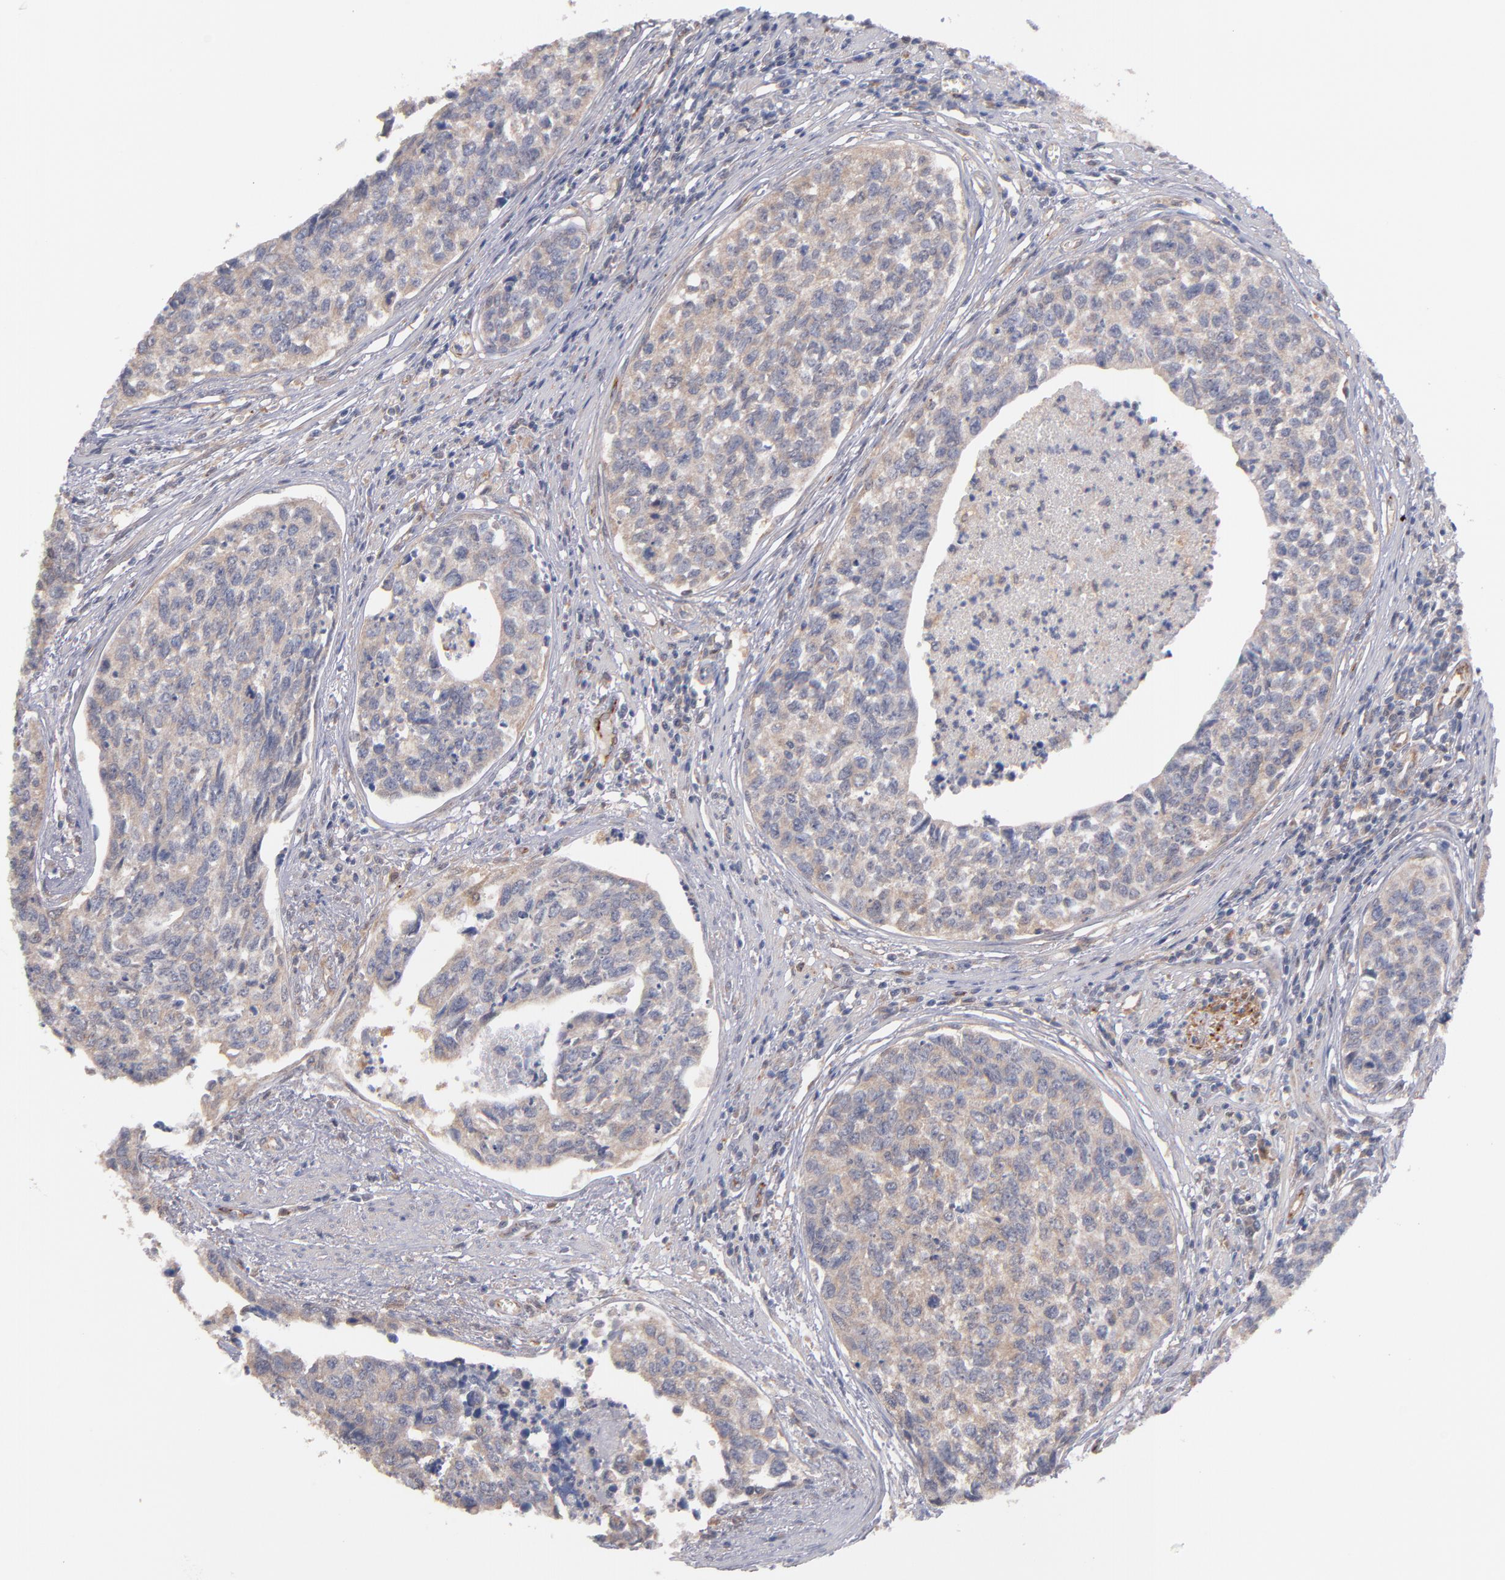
{"staining": {"intensity": "moderate", "quantity": ">75%", "location": "cytoplasmic/membranous"}, "tissue": "urothelial cancer", "cell_type": "Tumor cells", "image_type": "cancer", "snomed": [{"axis": "morphology", "description": "Urothelial carcinoma, High grade"}, {"axis": "topography", "description": "Urinary bladder"}], "caption": "Immunohistochemistry (IHC) micrograph of neoplastic tissue: human urothelial carcinoma (high-grade) stained using immunohistochemistry reveals medium levels of moderate protein expression localized specifically in the cytoplasmic/membranous of tumor cells, appearing as a cytoplasmic/membranous brown color.", "gene": "GMFG", "patient": {"sex": "male", "age": 81}}